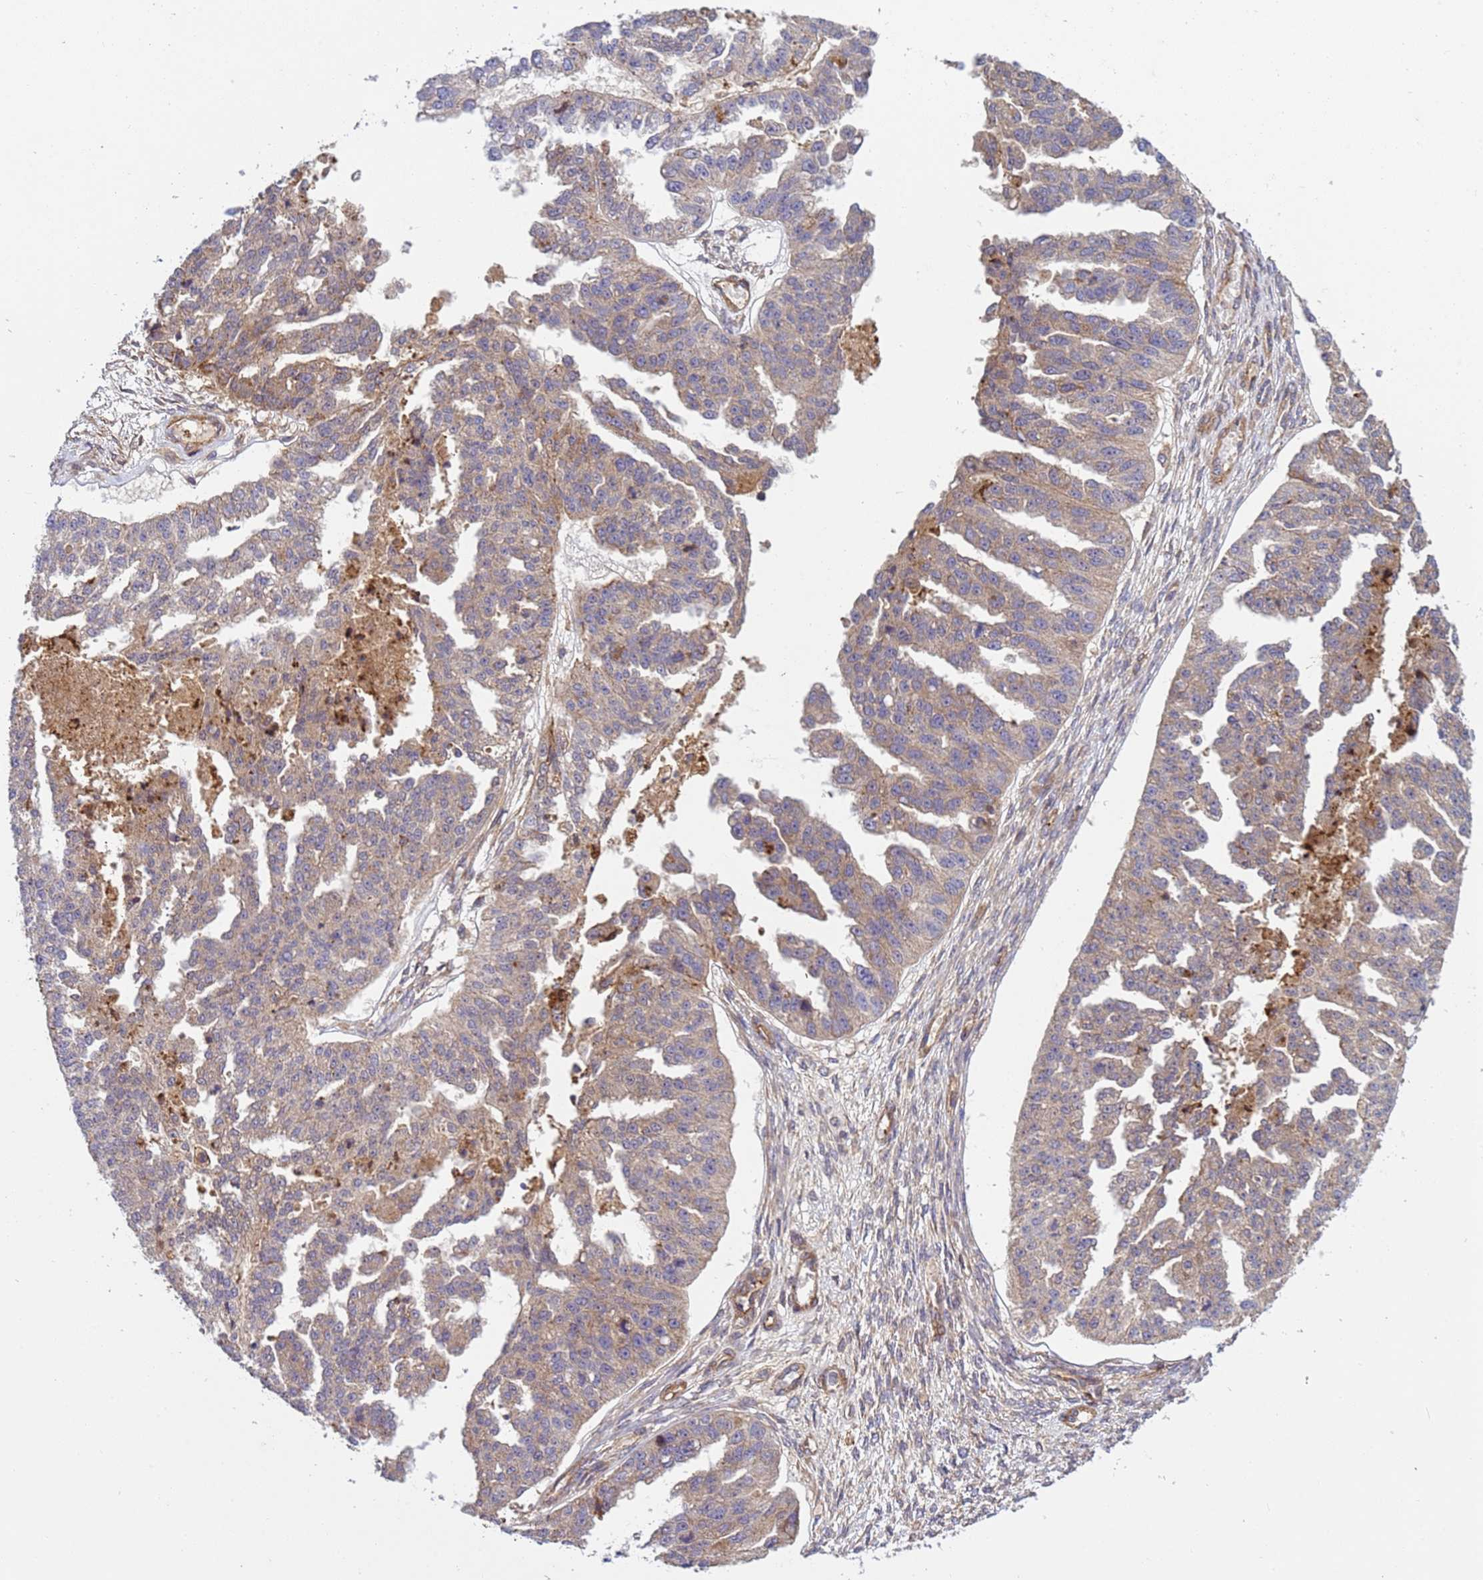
{"staining": {"intensity": "weak", "quantity": "25%-75%", "location": "cytoplasmic/membranous"}, "tissue": "ovarian cancer", "cell_type": "Tumor cells", "image_type": "cancer", "snomed": [{"axis": "morphology", "description": "Cystadenocarcinoma, serous, NOS"}, {"axis": "topography", "description": "Ovary"}], "caption": "Approximately 25%-75% of tumor cells in serous cystadenocarcinoma (ovarian) demonstrate weak cytoplasmic/membranous protein positivity as visualized by brown immunohistochemical staining.", "gene": "C8orf34", "patient": {"sex": "female", "age": 58}}